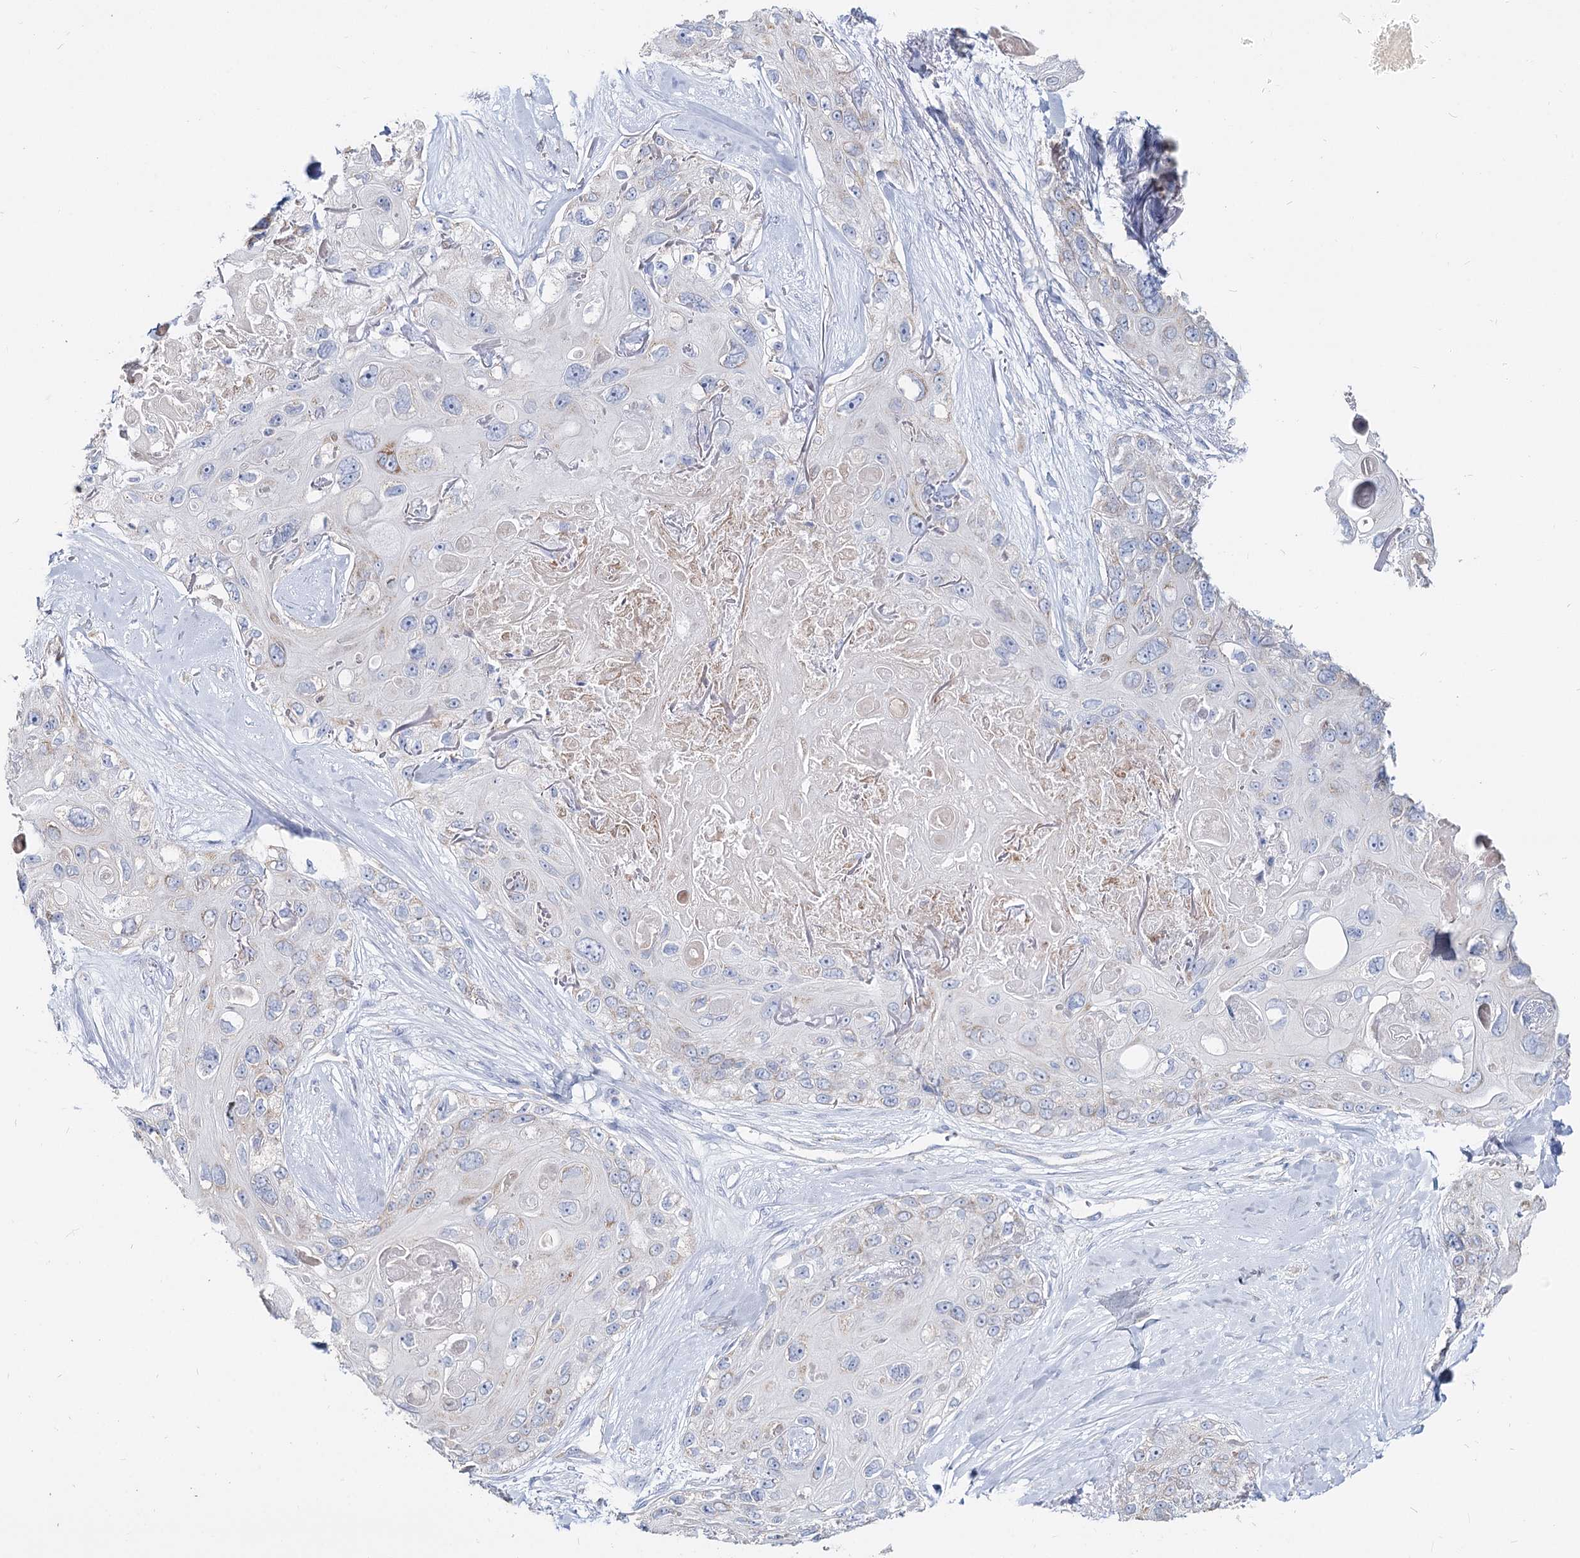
{"staining": {"intensity": "negative", "quantity": "none", "location": "none"}, "tissue": "skin cancer", "cell_type": "Tumor cells", "image_type": "cancer", "snomed": [{"axis": "morphology", "description": "Normal tissue, NOS"}, {"axis": "morphology", "description": "Squamous cell carcinoma, NOS"}, {"axis": "topography", "description": "Skin"}], "caption": "Immunohistochemistry image of neoplastic tissue: human squamous cell carcinoma (skin) stained with DAB (3,3'-diaminobenzidine) exhibits no significant protein staining in tumor cells.", "gene": "MCCC2", "patient": {"sex": "male", "age": 72}}